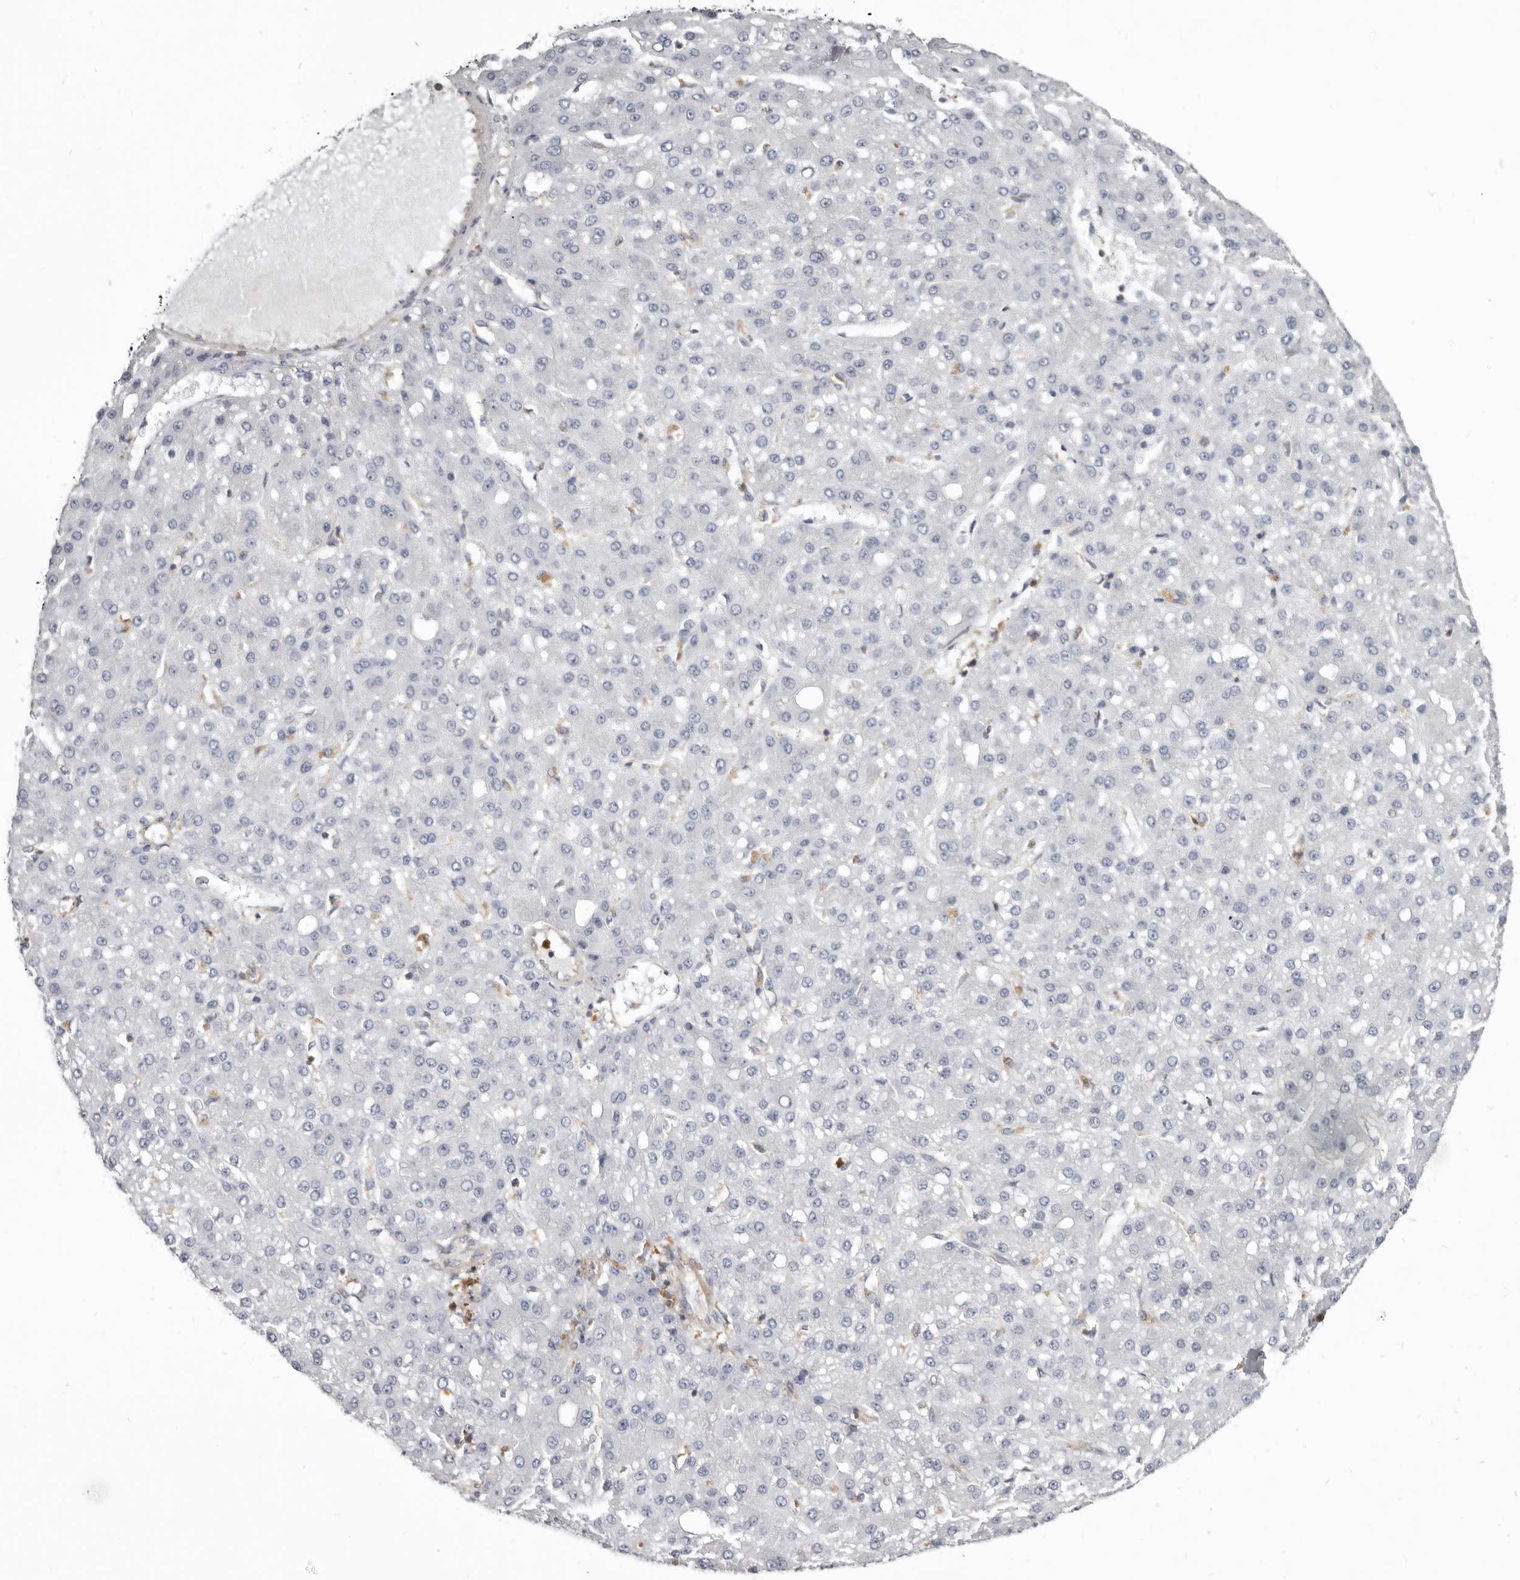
{"staining": {"intensity": "negative", "quantity": "none", "location": "none"}, "tissue": "liver cancer", "cell_type": "Tumor cells", "image_type": "cancer", "snomed": [{"axis": "morphology", "description": "Carcinoma, Hepatocellular, NOS"}, {"axis": "topography", "description": "Liver"}], "caption": "Image shows no protein staining in tumor cells of liver cancer (hepatocellular carcinoma) tissue. The staining is performed using DAB brown chromogen with nuclei counter-stained in using hematoxylin.", "gene": "CBL", "patient": {"sex": "male", "age": 67}}